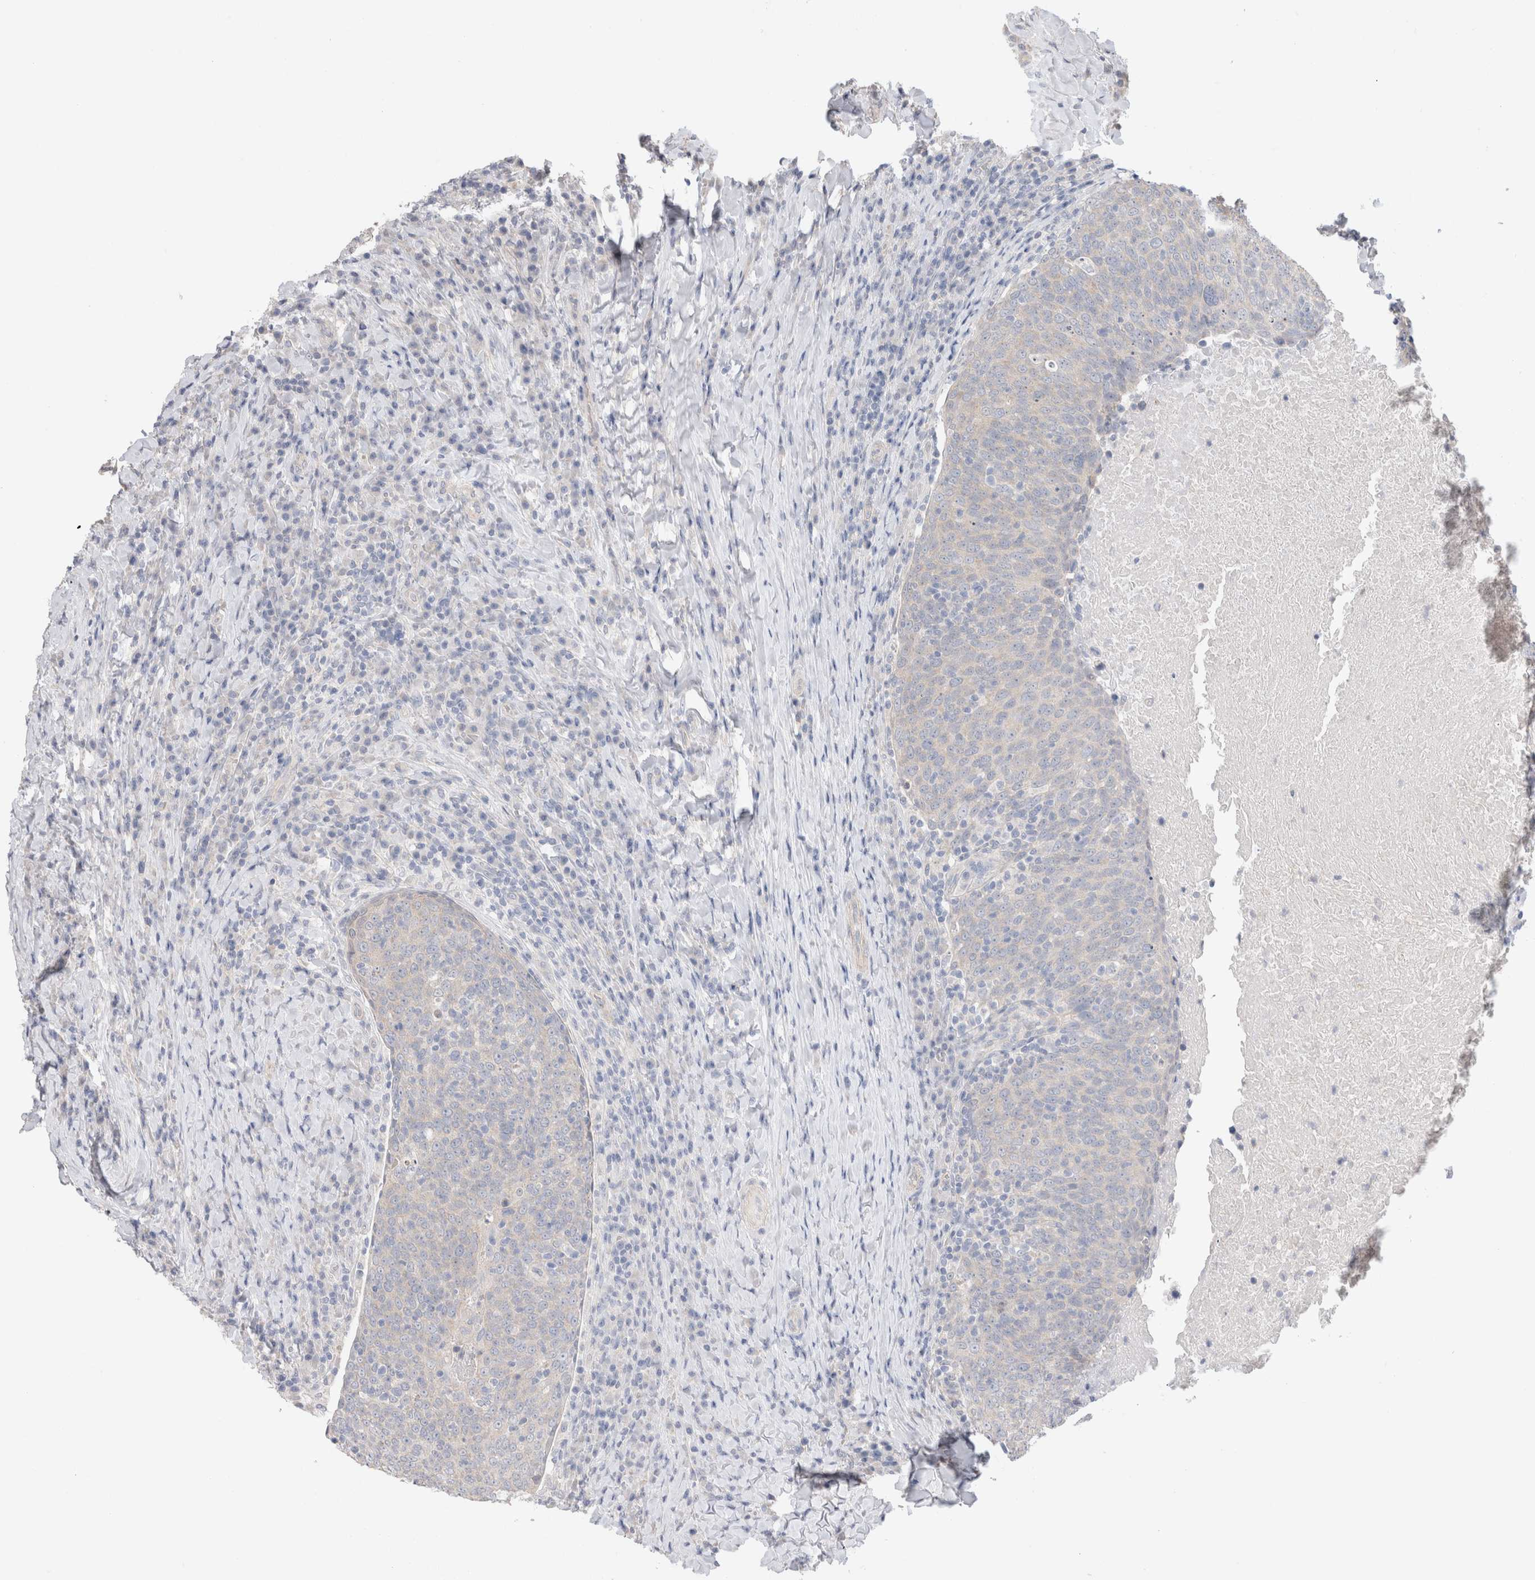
{"staining": {"intensity": "negative", "quantity": "none", "location": "none"}, "tissue": "head and neck cancer", "cell_type": "Tumor cells", "image_type": "cancer", "snomed": [{"axis": "morphology", "description": "Squamous cell carcinoma, NOS"}, {"axis": "morphology", "description": "Squamous cell carcinoma, metastatic, NOS"}, {"axis": "topography", "description": "Lymph node"}, {"axis": "topography", "description": "Head-Neck"}], "caption": "Immunohistochemistry image of human head and neck cancer (squamous cell carcinoma) stained for a protein (brown), which demonstrates no staining in tumor cells.", "gene": "DMD", "patient": {"sex": "male", "age": 62}}